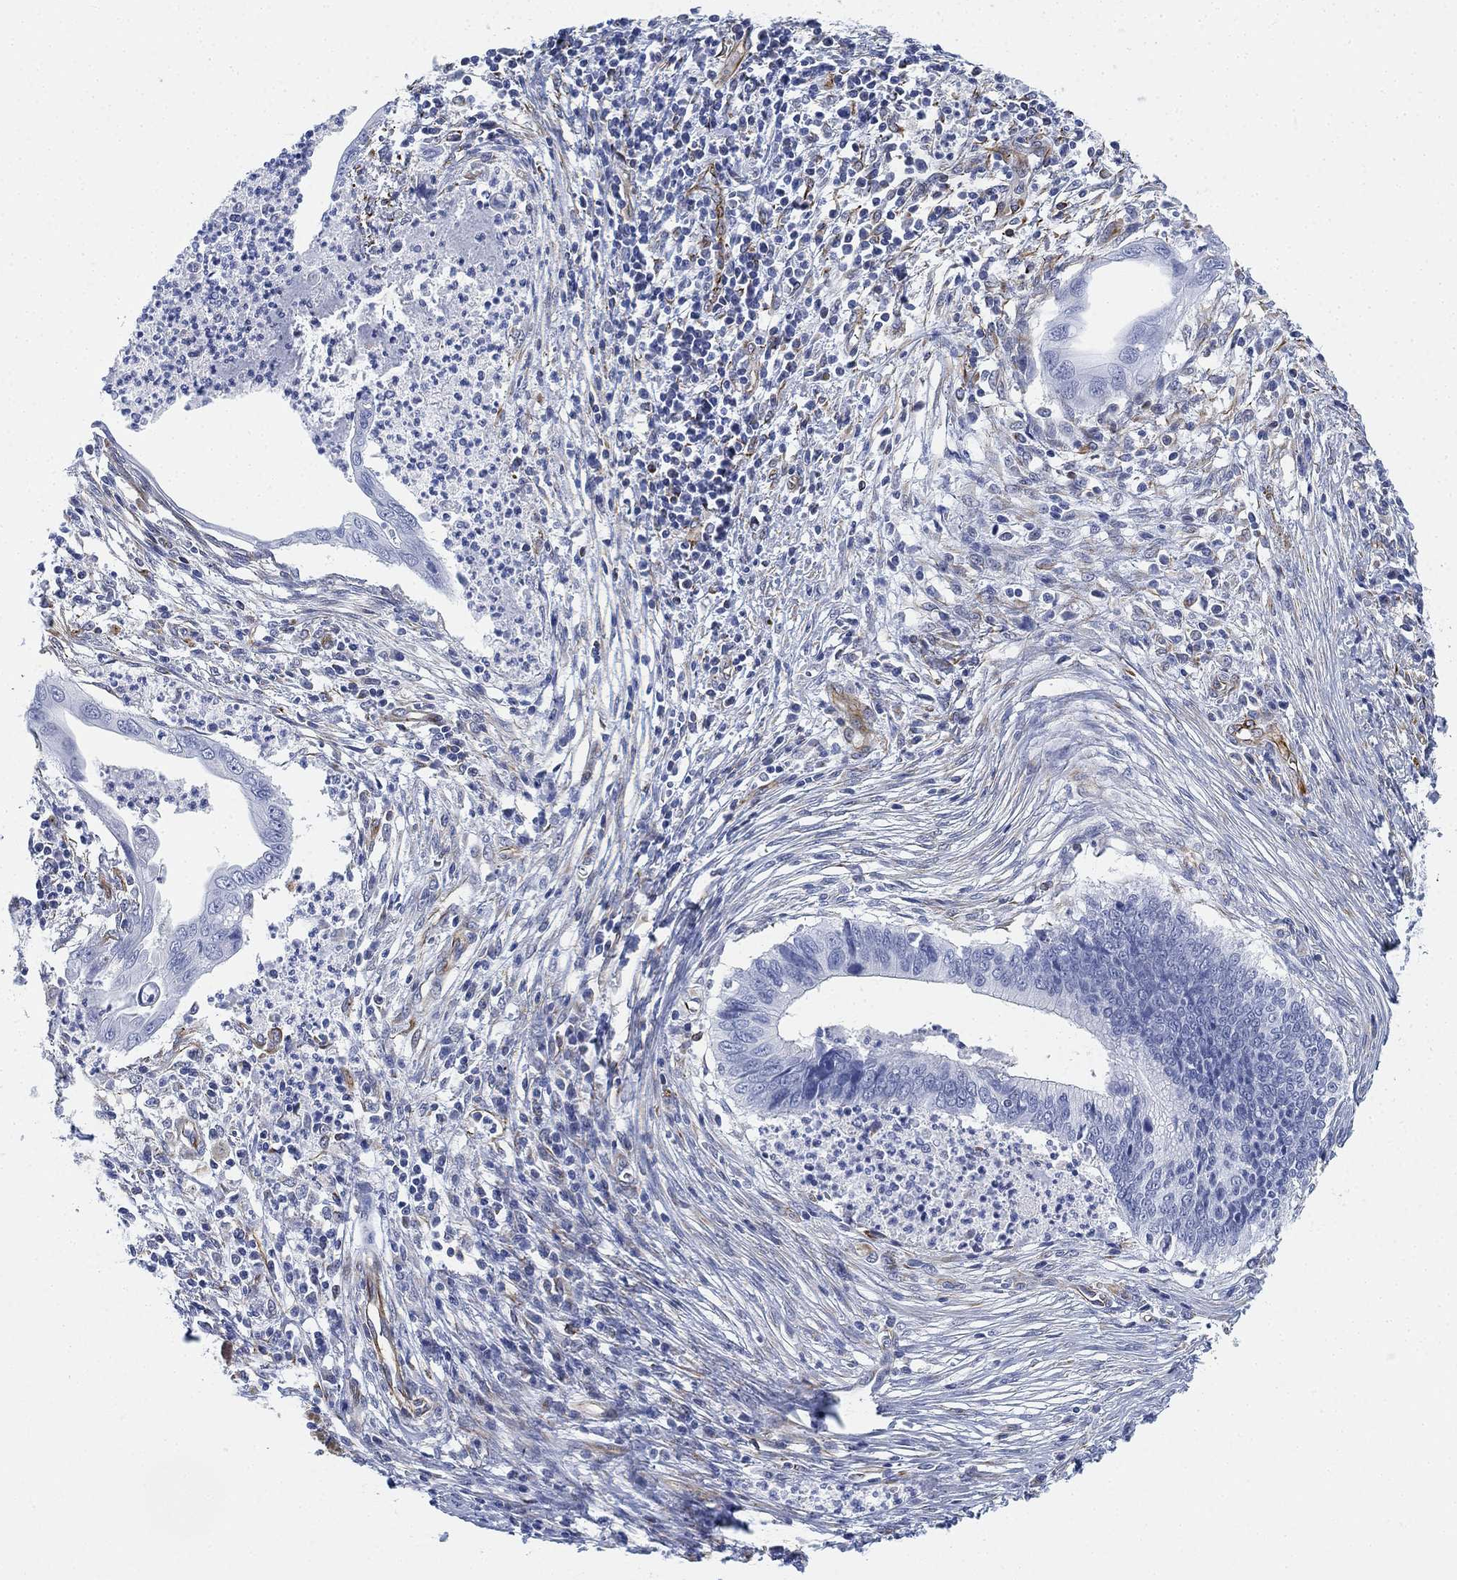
{"staining": {"intensity": "negative", "quantity": "none", "location": "none"}, "tissue": "cervical cancer", "cell_type": "Tumor cells", "image_type": "cancer", "snomed": [{"axis": "morphology", "description": "Adenocarcinoma, NOS"}, {"axis": "topography", "description": "Cervix"}], "caption": "Adenocarcinoma (cervical) was stained to show a protein in brown. There is no significant staining in tumor cells.", "gene": "PSKH2", "patient": {"sex": "female", "age": 42}}